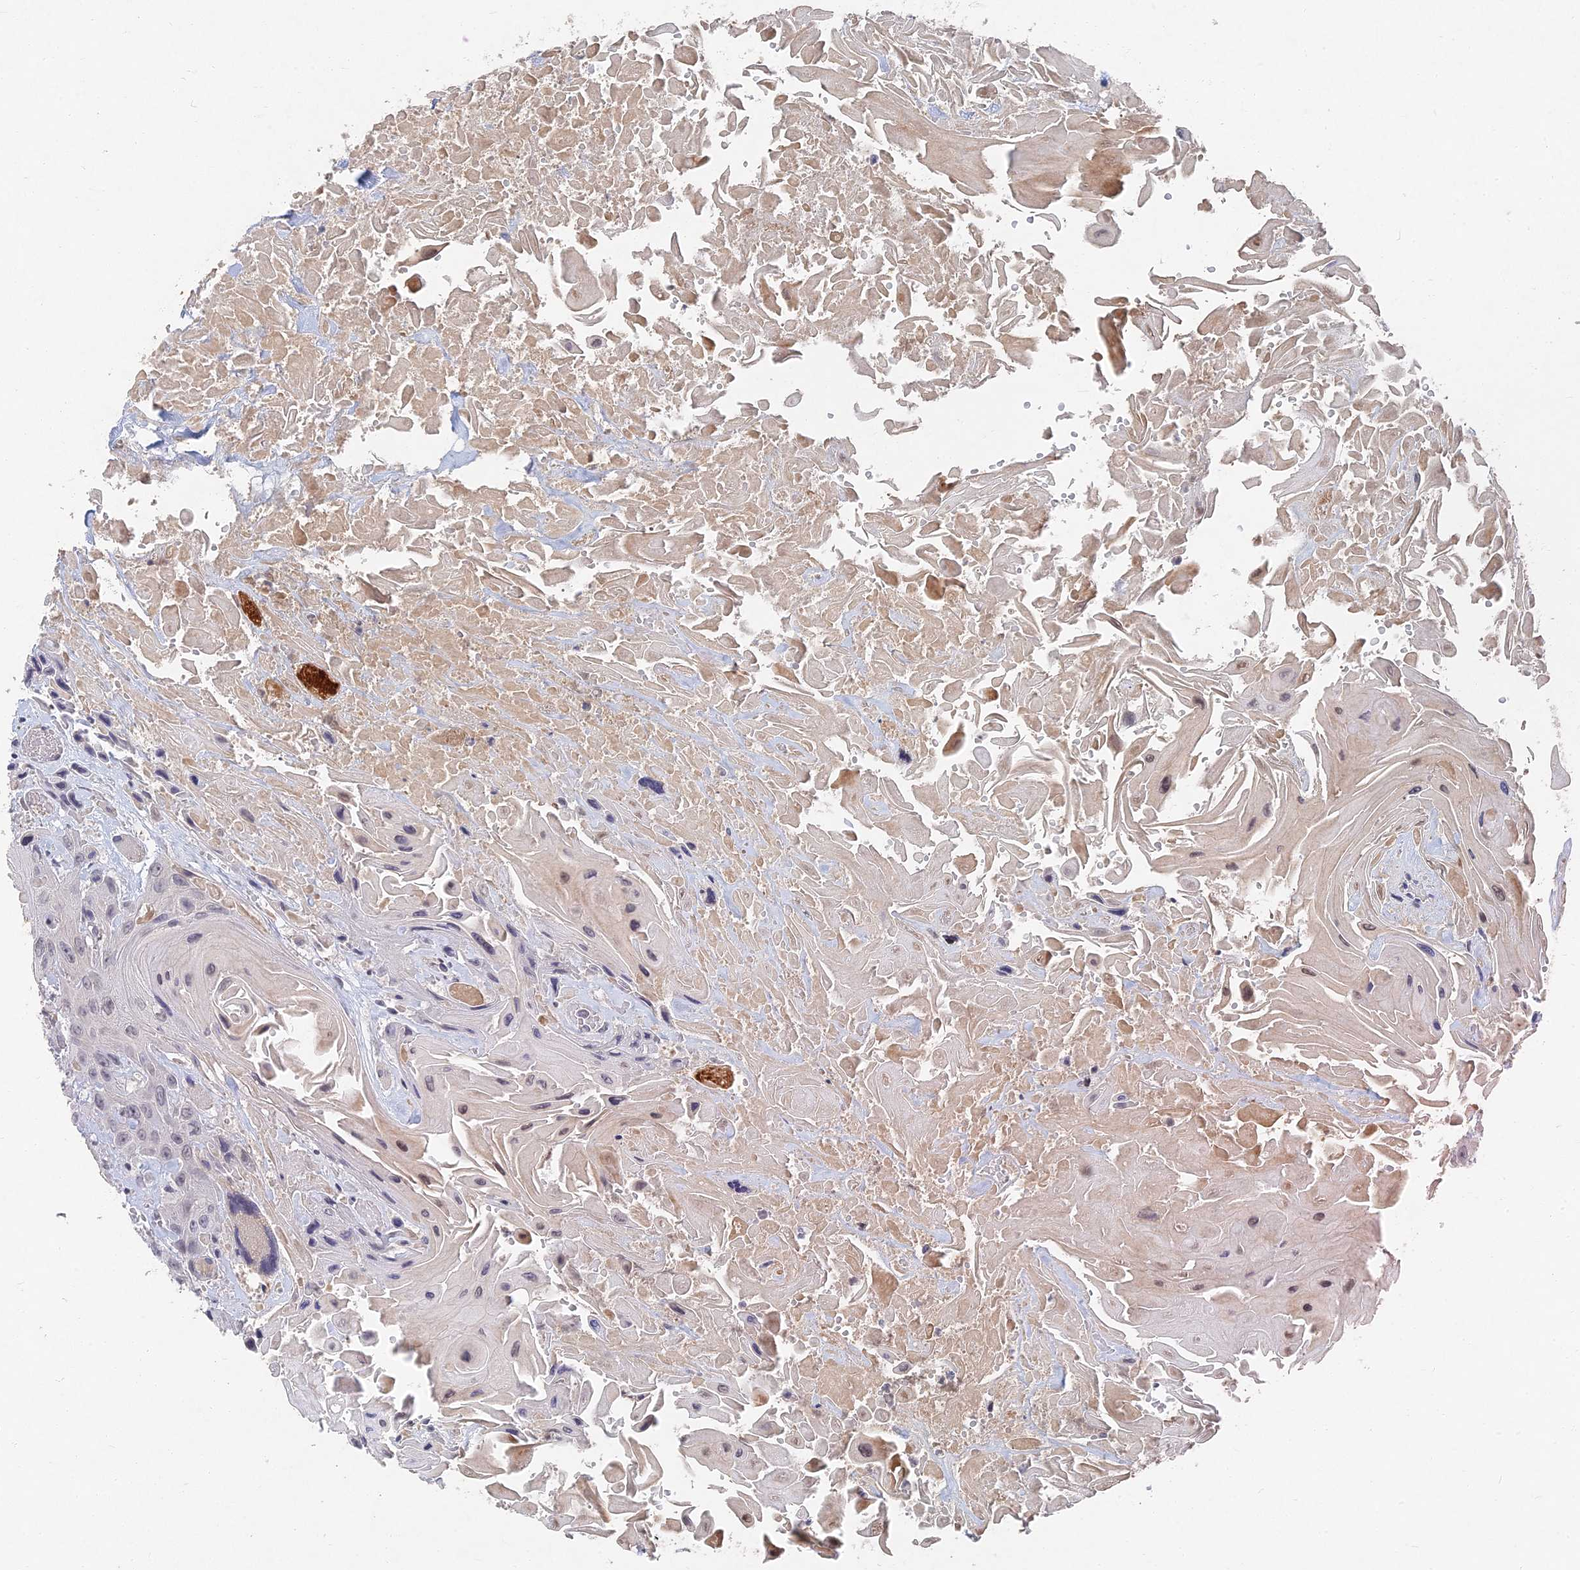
{"staining": {"intensity": "negative", "quantity": "none", "location": "none"}, "tissue": "head and neck cancer", "cell_type": "Tumor cells", "image_type": "cancer", "snomed": [{"axis": "morphology", "description": "Squamous cell carcinoma, NOS"}, {"axis": "topography", "description": "Head-Neck"}], "caption": "This is an immunohistochemistry histopathology image of head and neck cancer (squamous cell carcinoma). There is no positivity in tumor cells.", "gene": "GNA15", "patient": {"sex": "male", "age": 81}}